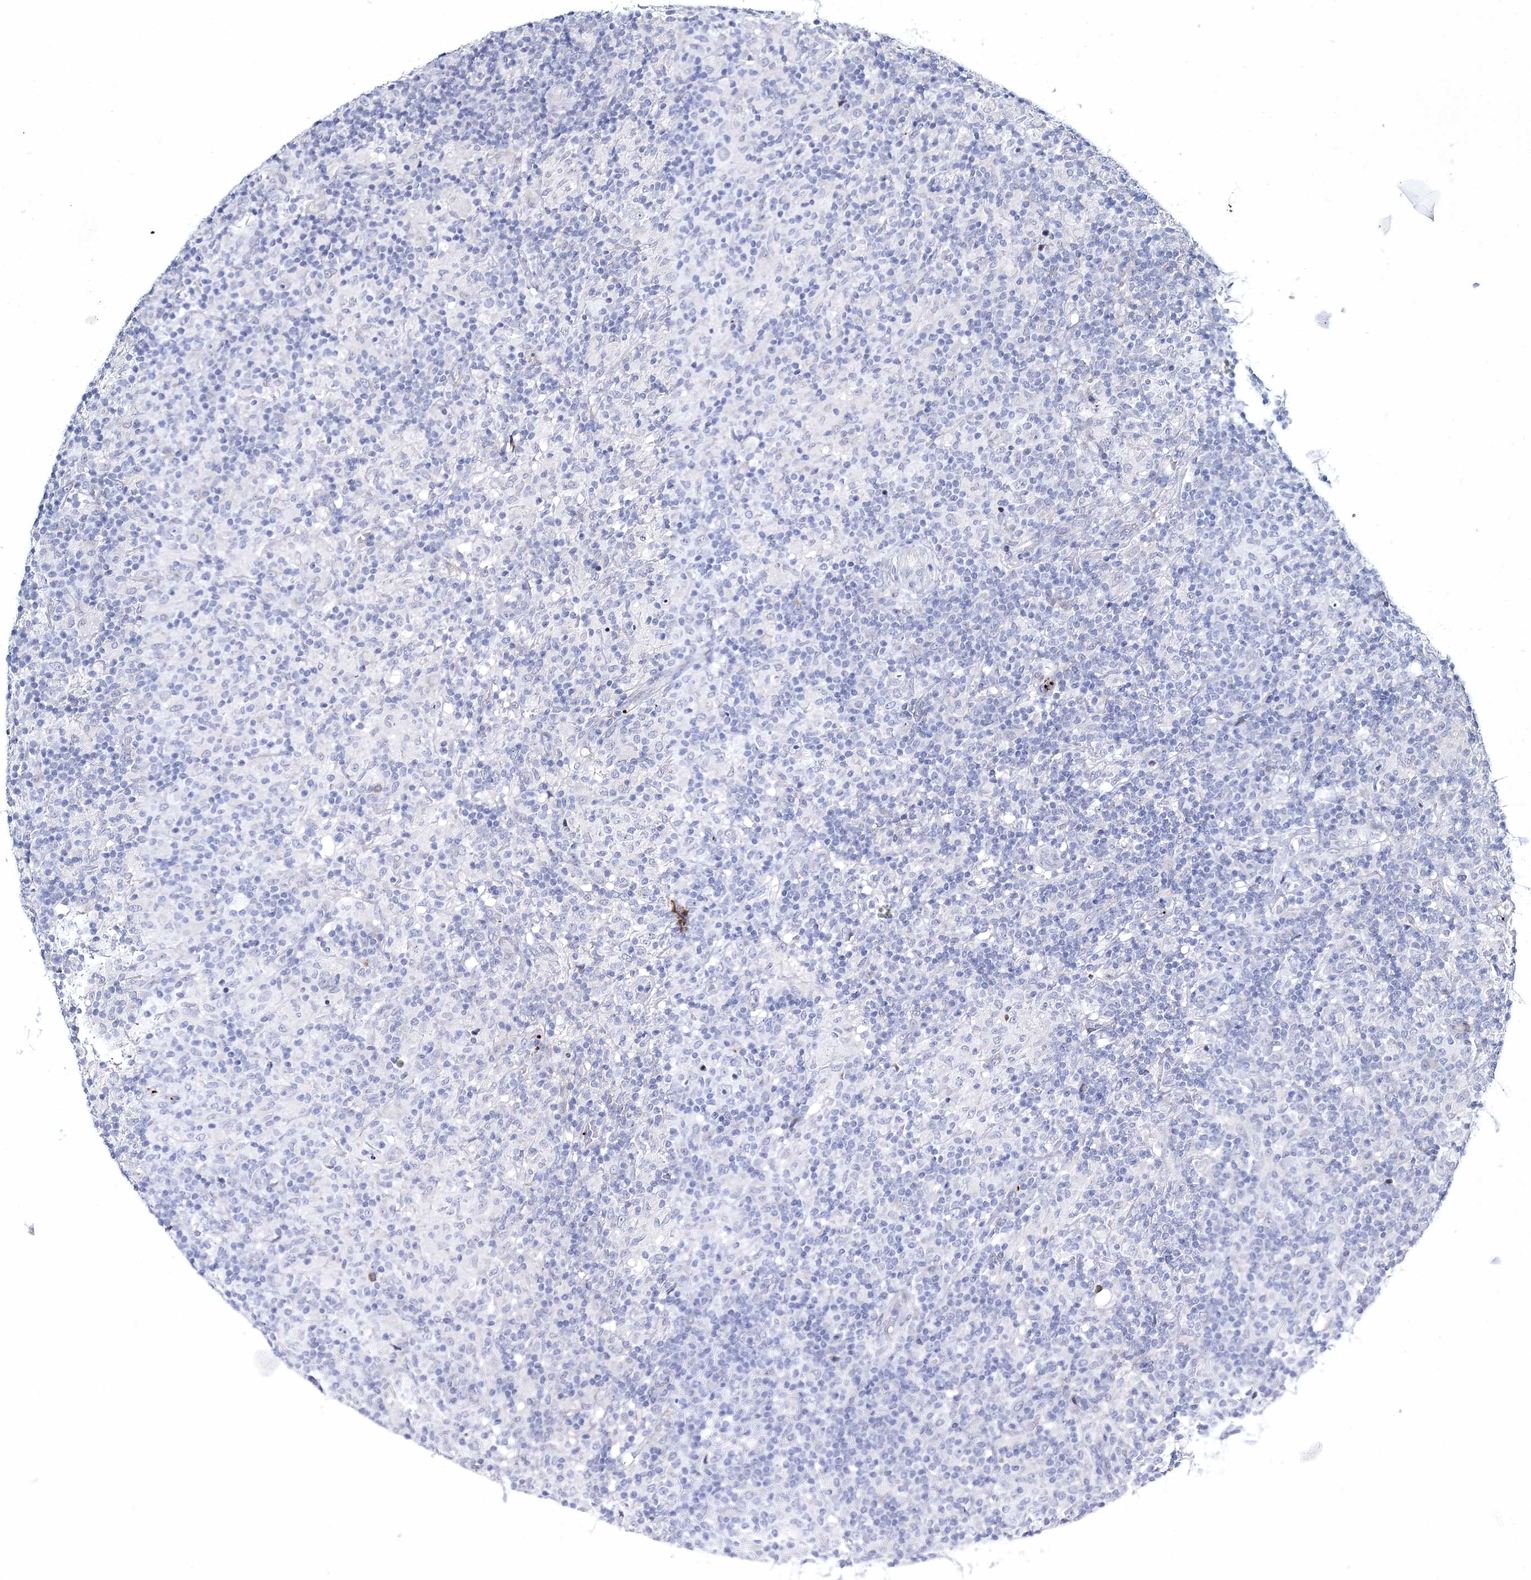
{"staining": {"intensity": "negative", "quantity": "none", "location": "none"}, "tissue": "lymphoma", "cell_type": "Tumor cells", "image_type": "cancer", "snomed": [{"axis": "morphology", "description": "Hodgkin's disease, NOS"}, {"axis": "topography", "description": "Lymph node"}], "caption": "Hodgkin's disease stained for a protein using immunohistochemistry demonstrates no positivity tumor cells.", "gene": "MYOZ2", "patient": {"sex": "male", "age": 70}}